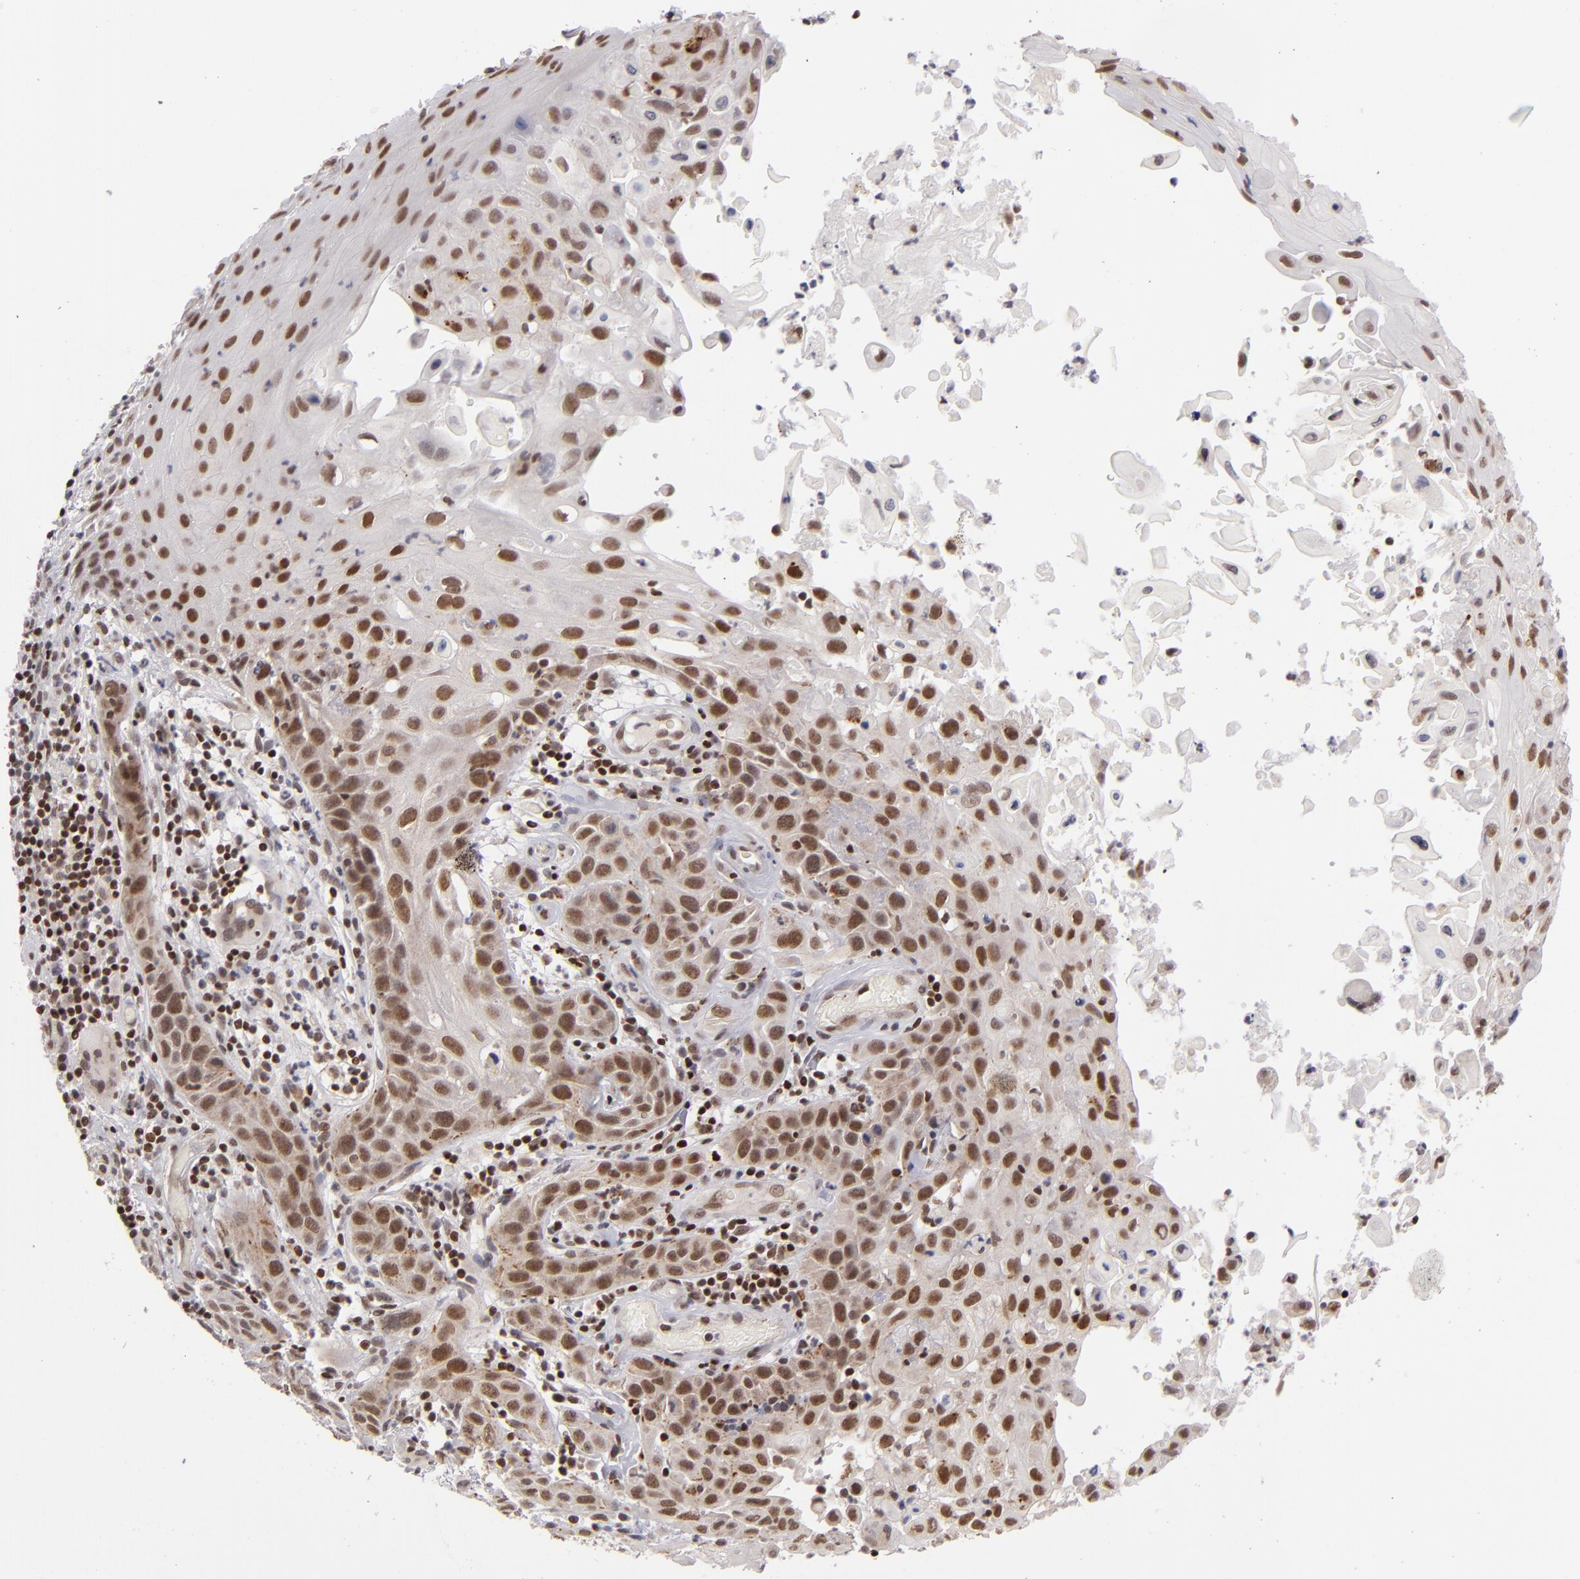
{"staining": {"intensity": "moderate", "quantity": ">75%", "location": "nuclear"}, "tissue": "skin cancer", "cell_type": "Tumor cells", "image_type": "cancer", "snomed": [{"axis": "morphology", "description": "Squamous cell carcinoma, NOS"}, {"axis": "topography", "description": "Skin"}], "caption": "This is a histology image of IHC staining of squamous cell carcinoma (skin), which shows moderate positivity in the nuclear of tumor cells.", "gene": "MLLT3", "patient": {"sex": "male", "age": 84}}